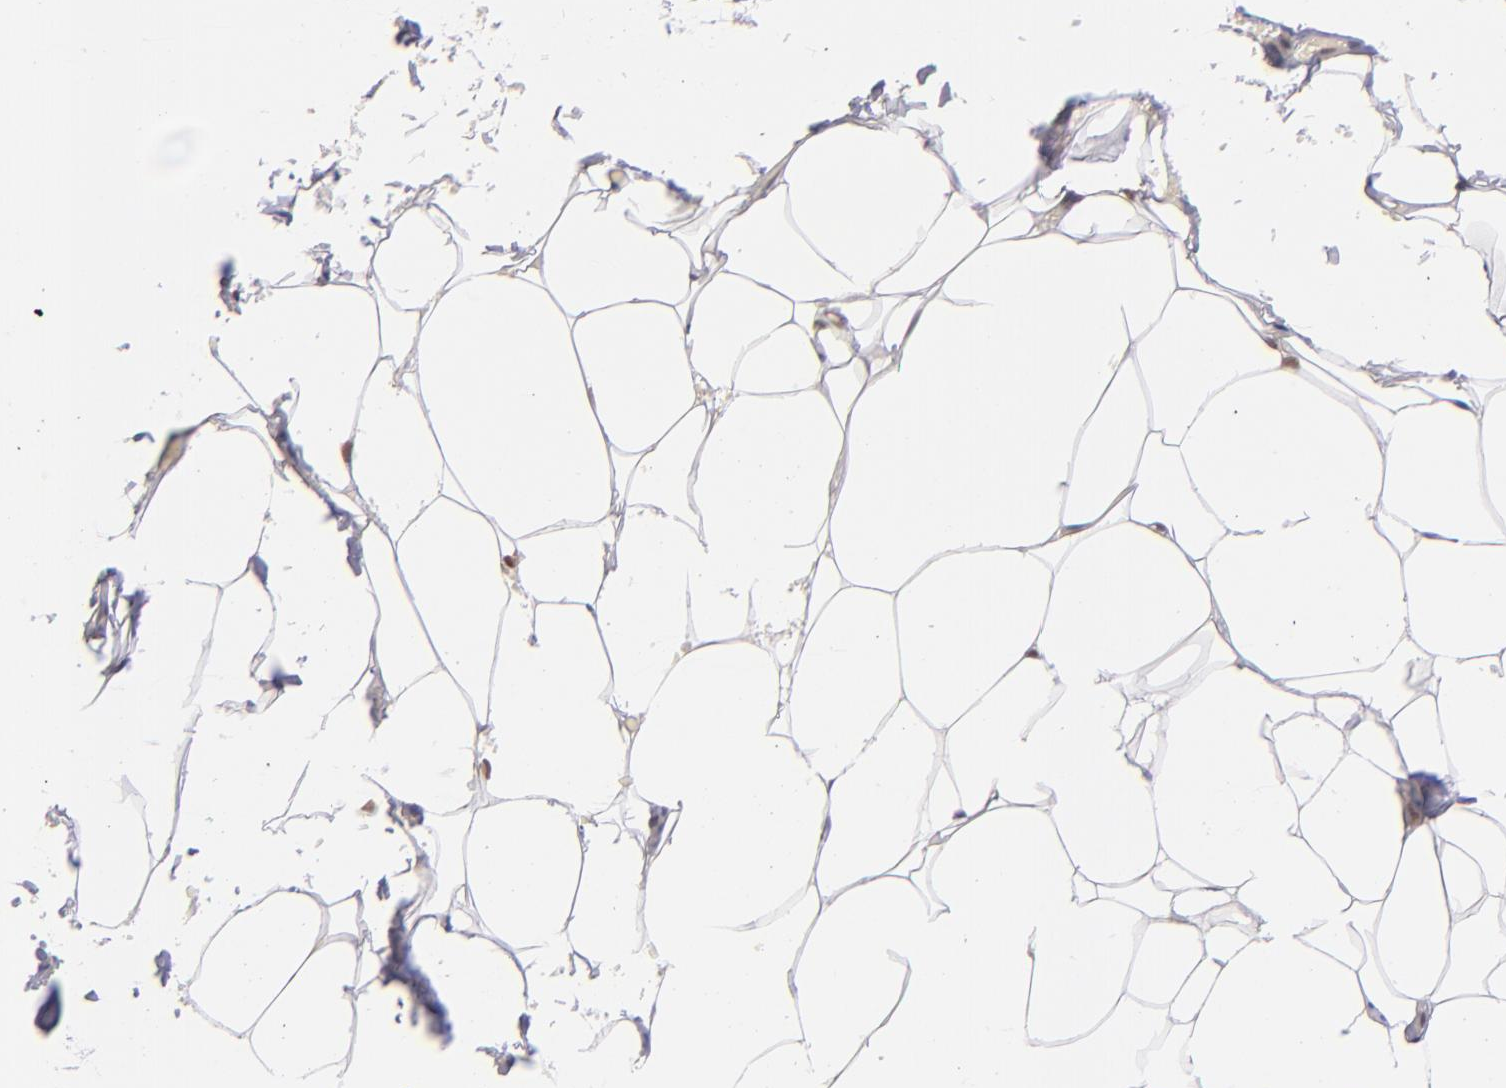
{"staining": {"intensity": "moderate", "quantity": ">75%", "location": "nuclear"}, "tissue": "adipose tissue", "cell_type": "Adipocytes", "image_type": "normal", "snomed": [{"axis": "morphology", "description": "Normal tissue, NOS"}, {"axis": "topography", "description": "Soft tissue"}, {"axis": "topography", "description": "Peripheral nerve tissue"}], "caption": "Immunohistochemistry staining of benign adipose tissue, which reveals medium levels of moderate nuclear expression in about >75% of adipocytes indicating moderate nuclear protein expression. The staining was performed using DAB (3,3'-diaminobenzidine) (brown) for protein detection and nuclei were counterstained in hematoxylin (blue).", "gene": "NCOR2", "patient": {"sex": "female", "age": 68}}